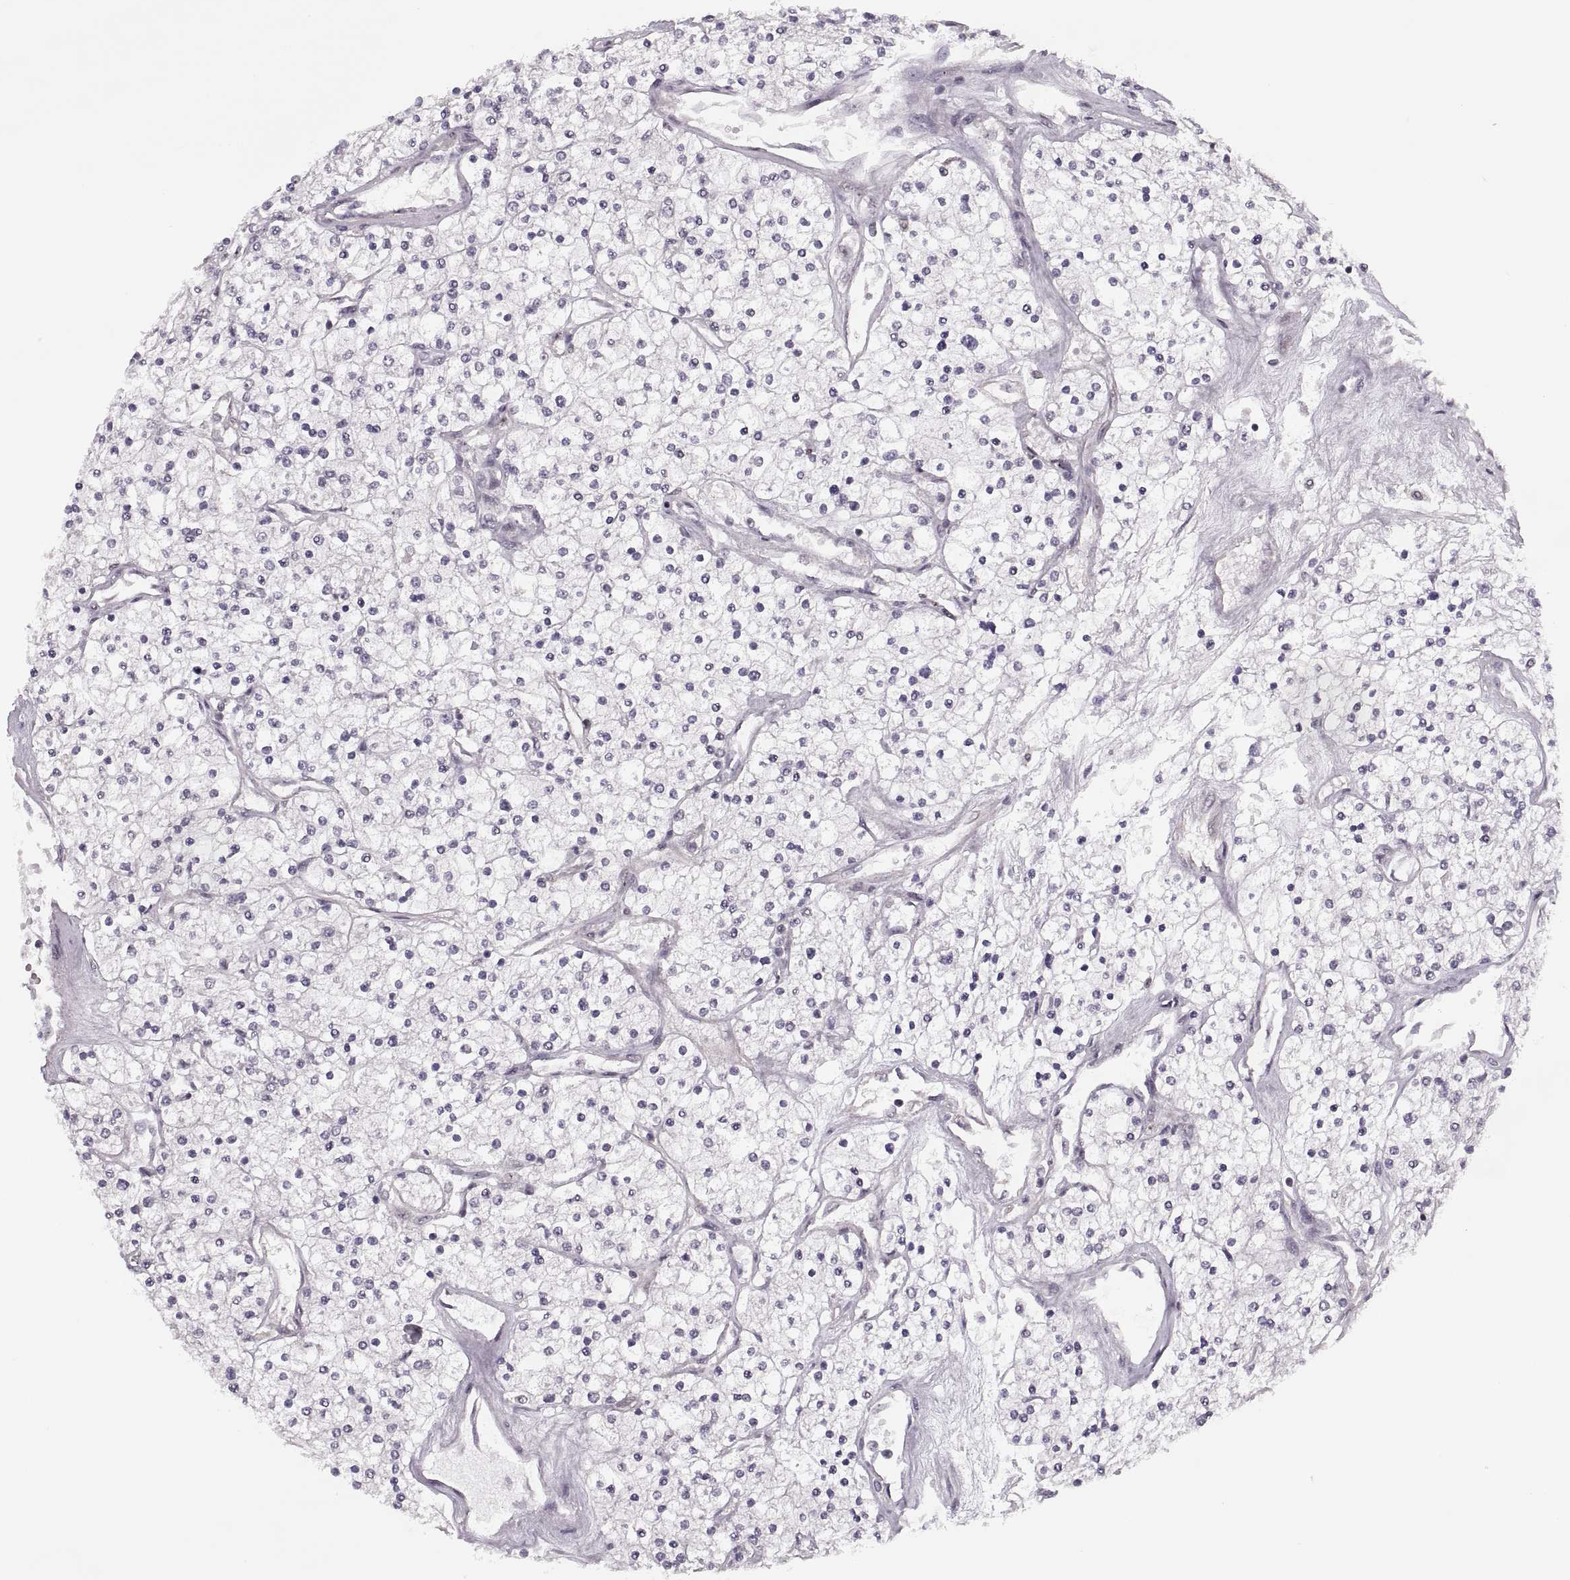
{"staining": {"intensity": "negative", "quantity": "none", "location": "none"}, "tissue": "renal cancer", "cell_type": "Tumor cells", "image_type": "cancer", "snomed": [{"axis": "morphology", "description": "Adenocarcinoma, NOS"}, {"axis": "topography", "description": "Kidney"}], "caption": "Photomicrograph shows no significant protein staining in tumor cells of adenocarcinoma (renal).", "gene": "LUZP2", "patient": {"sex": "male", "age": 80}}